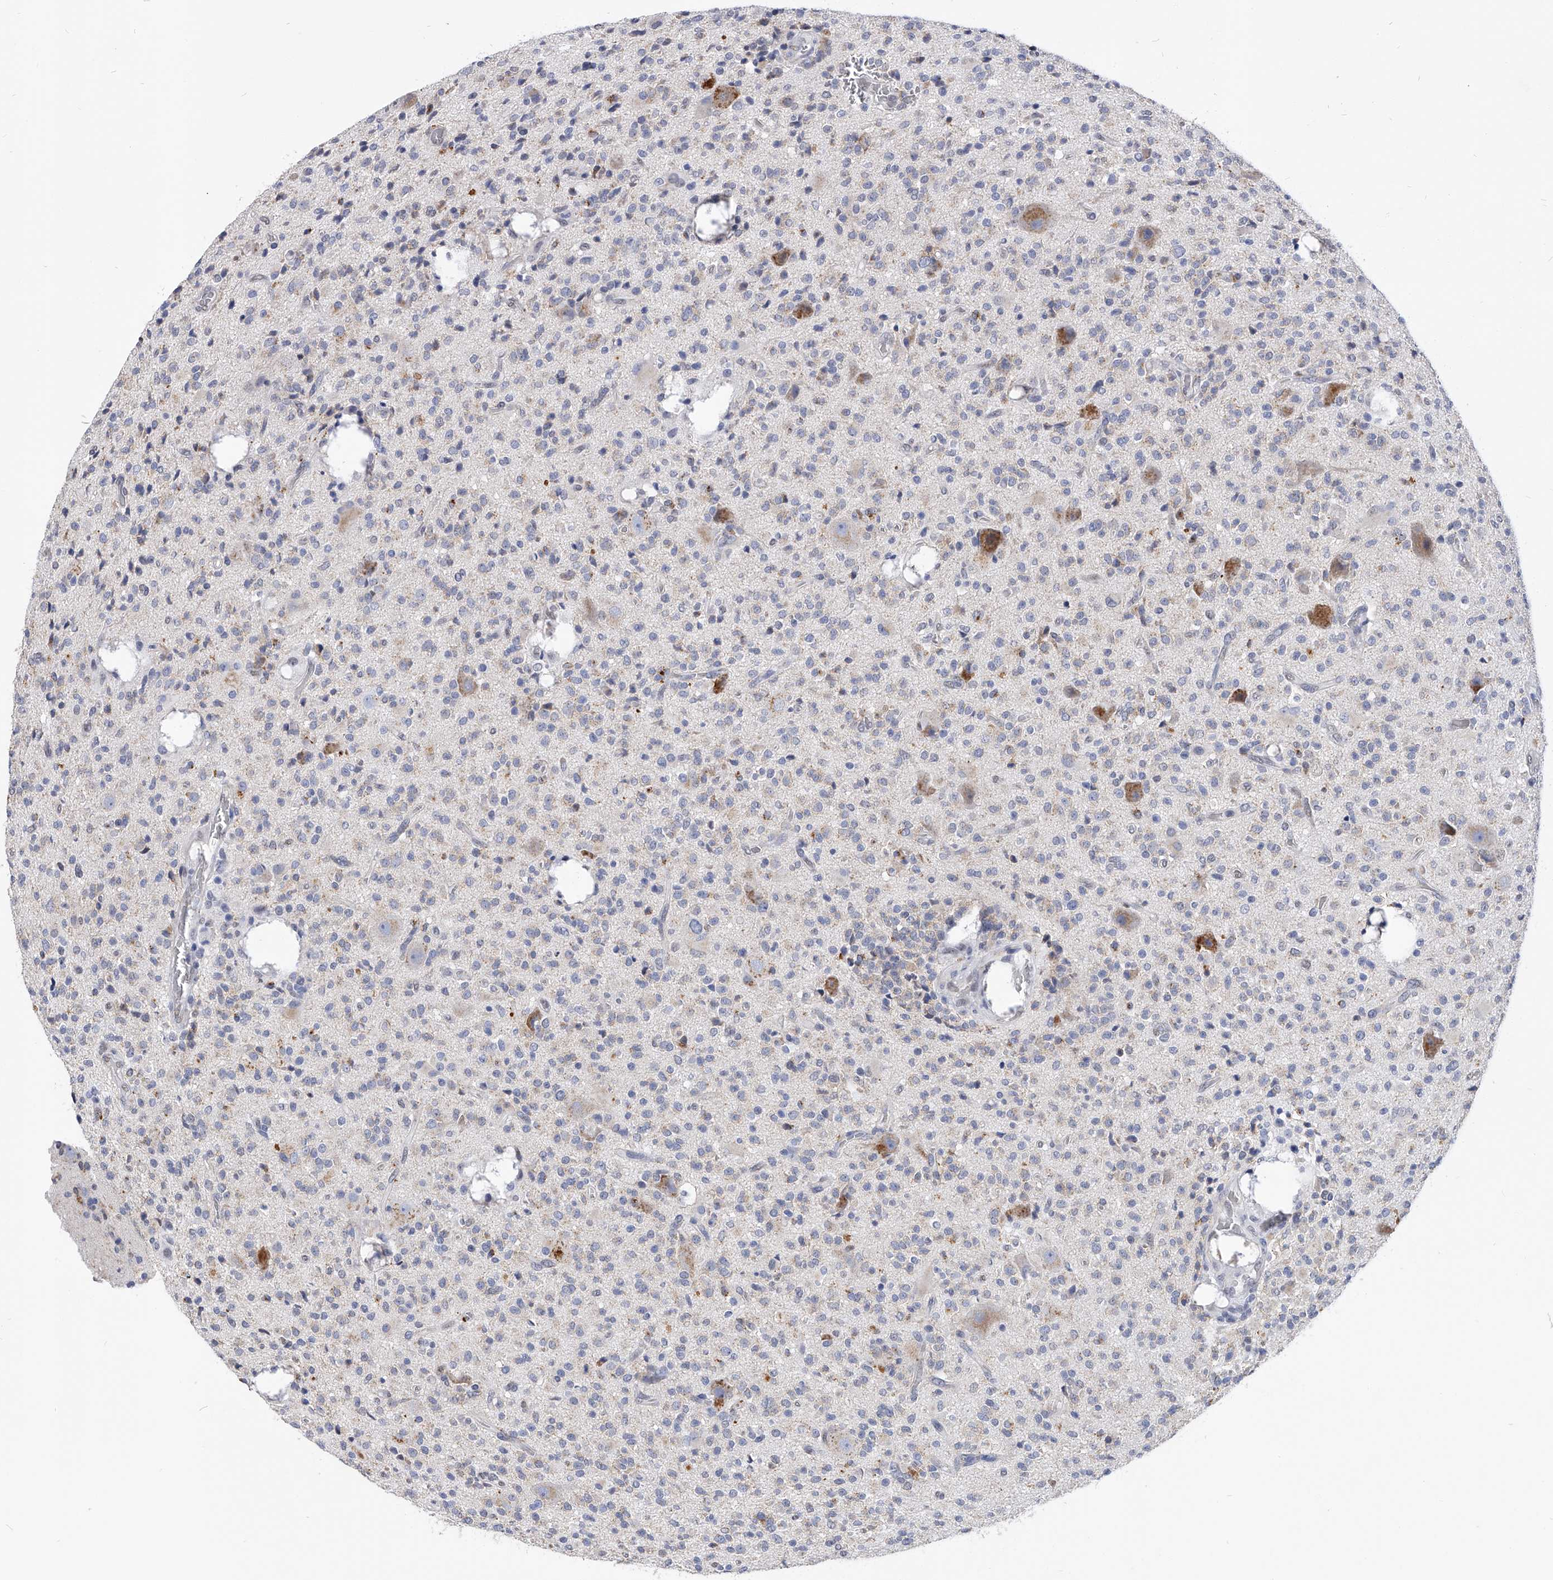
{"staining": {"intensity": "moderate", "quantity": "<25%", "location": "cytoplasmic/membranous,nuclear"}, "tissue": "glioma", "cell_type": "Tumor cells", "image_type": "cancer", "snomed": [{"axis": "morphology", "description": "Glioma, malignant, High grade"}, {"axis": "topography", "description": "Brain"}], "caption": "Protein expression analysis of glioma reveals moderate cytoplasmic/membranous and nuclear staining in about <25% of tumor cells.", "gene": "ZNF529", "patient": {"sex": "male", "age": 34}}